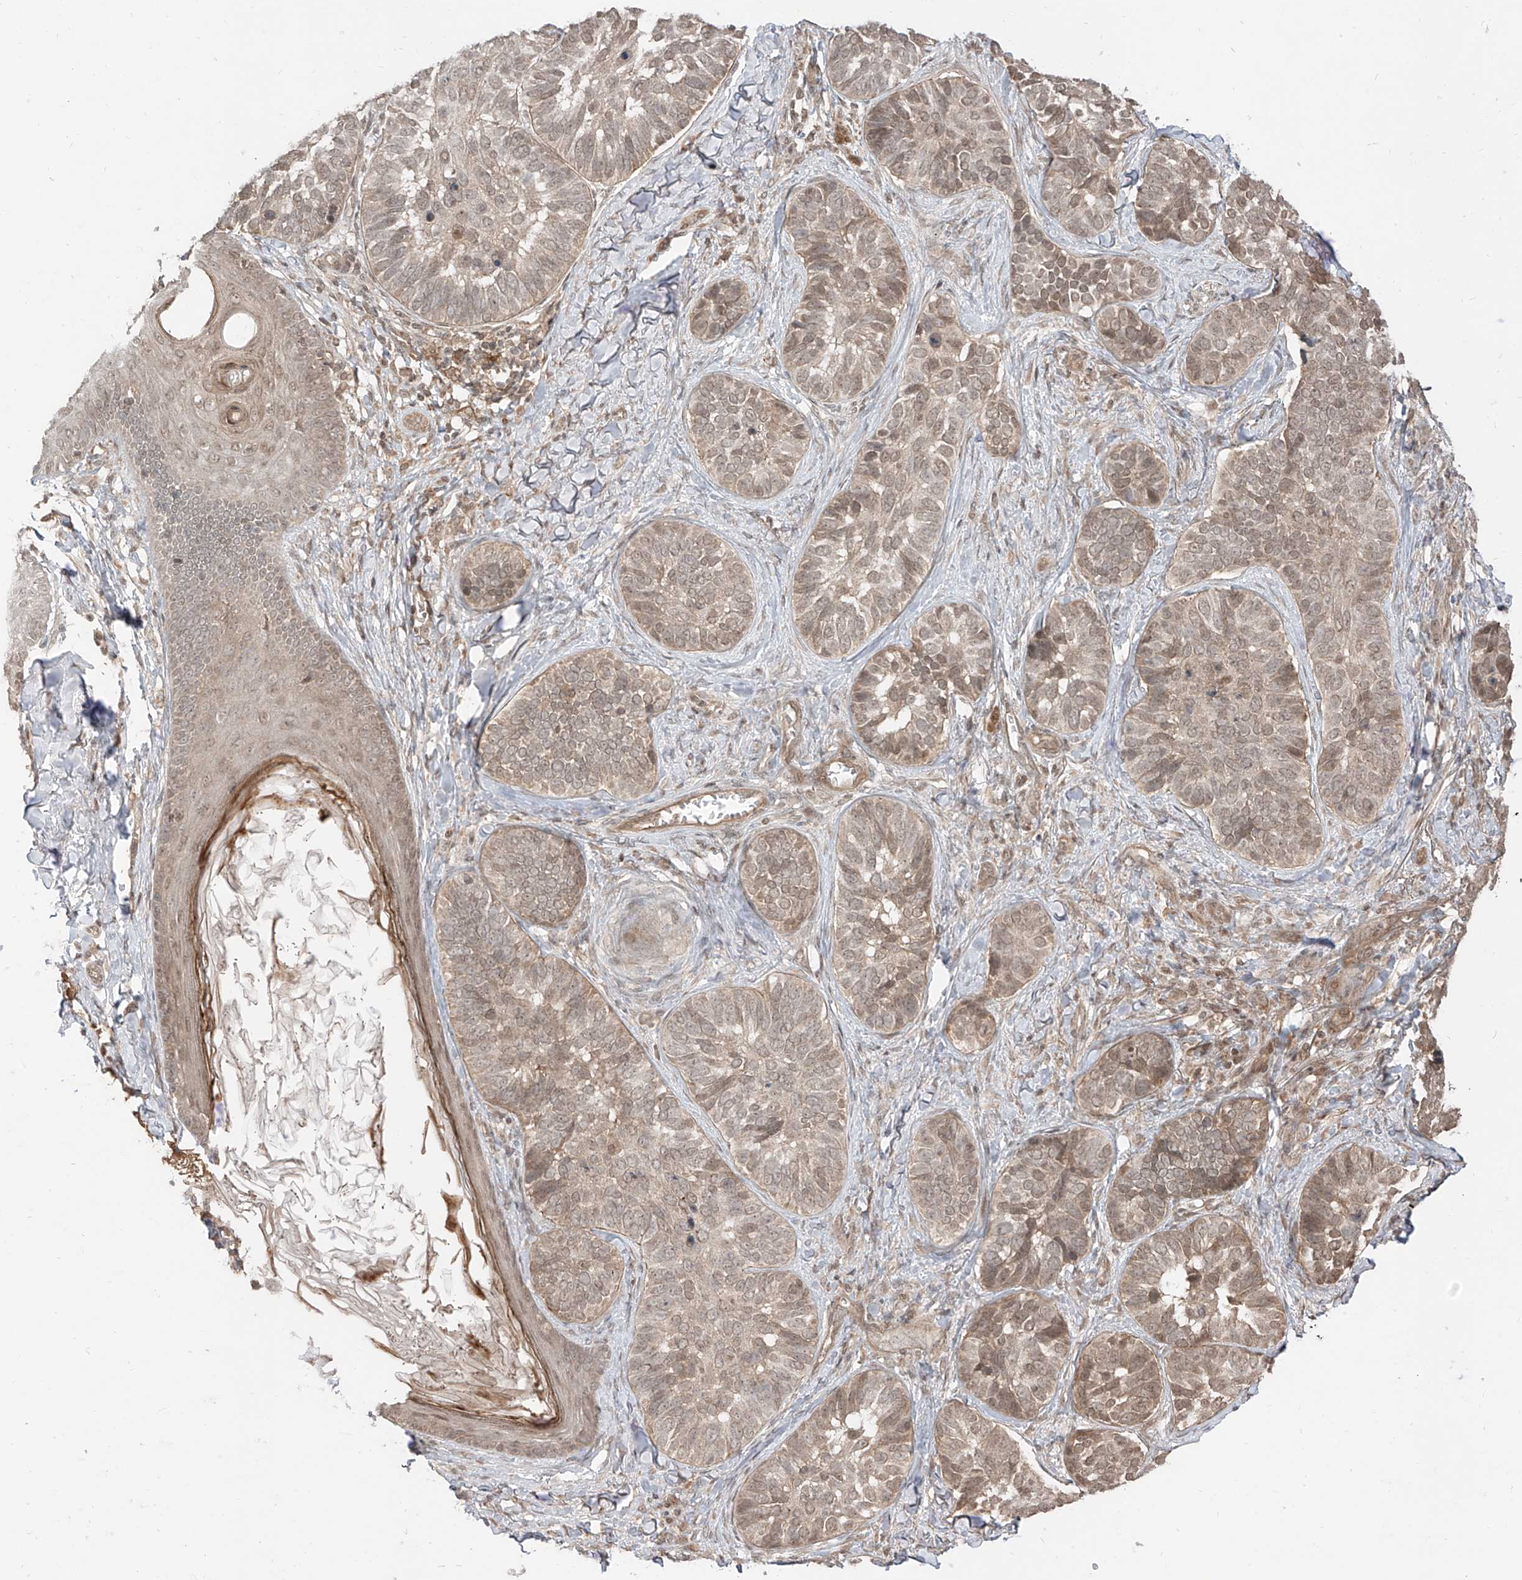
{"staining": {"intensity": "weak", "quantity": ">75%", "location": "cytoplasmic/membranous,nuclear"}, "tissue": "skin cancer", "cell_type": "Tumor cells", "image_type": "cancer", "snomed": [{"axis": "morphology", "description": "Basal cell carcinoma"}, {"axis": "topography", "description": "Skin"}], "caption": "Immunohistochemical staining of human skin cancer (basal cell carcinoma) shows weak cytoplasmic/membranous and nuclear protein expression in approximately >75% of tumor cells. Nuclei are stained in blue.", "gene": "LCOR", "patient": {"sex": "male", "age": 62}}